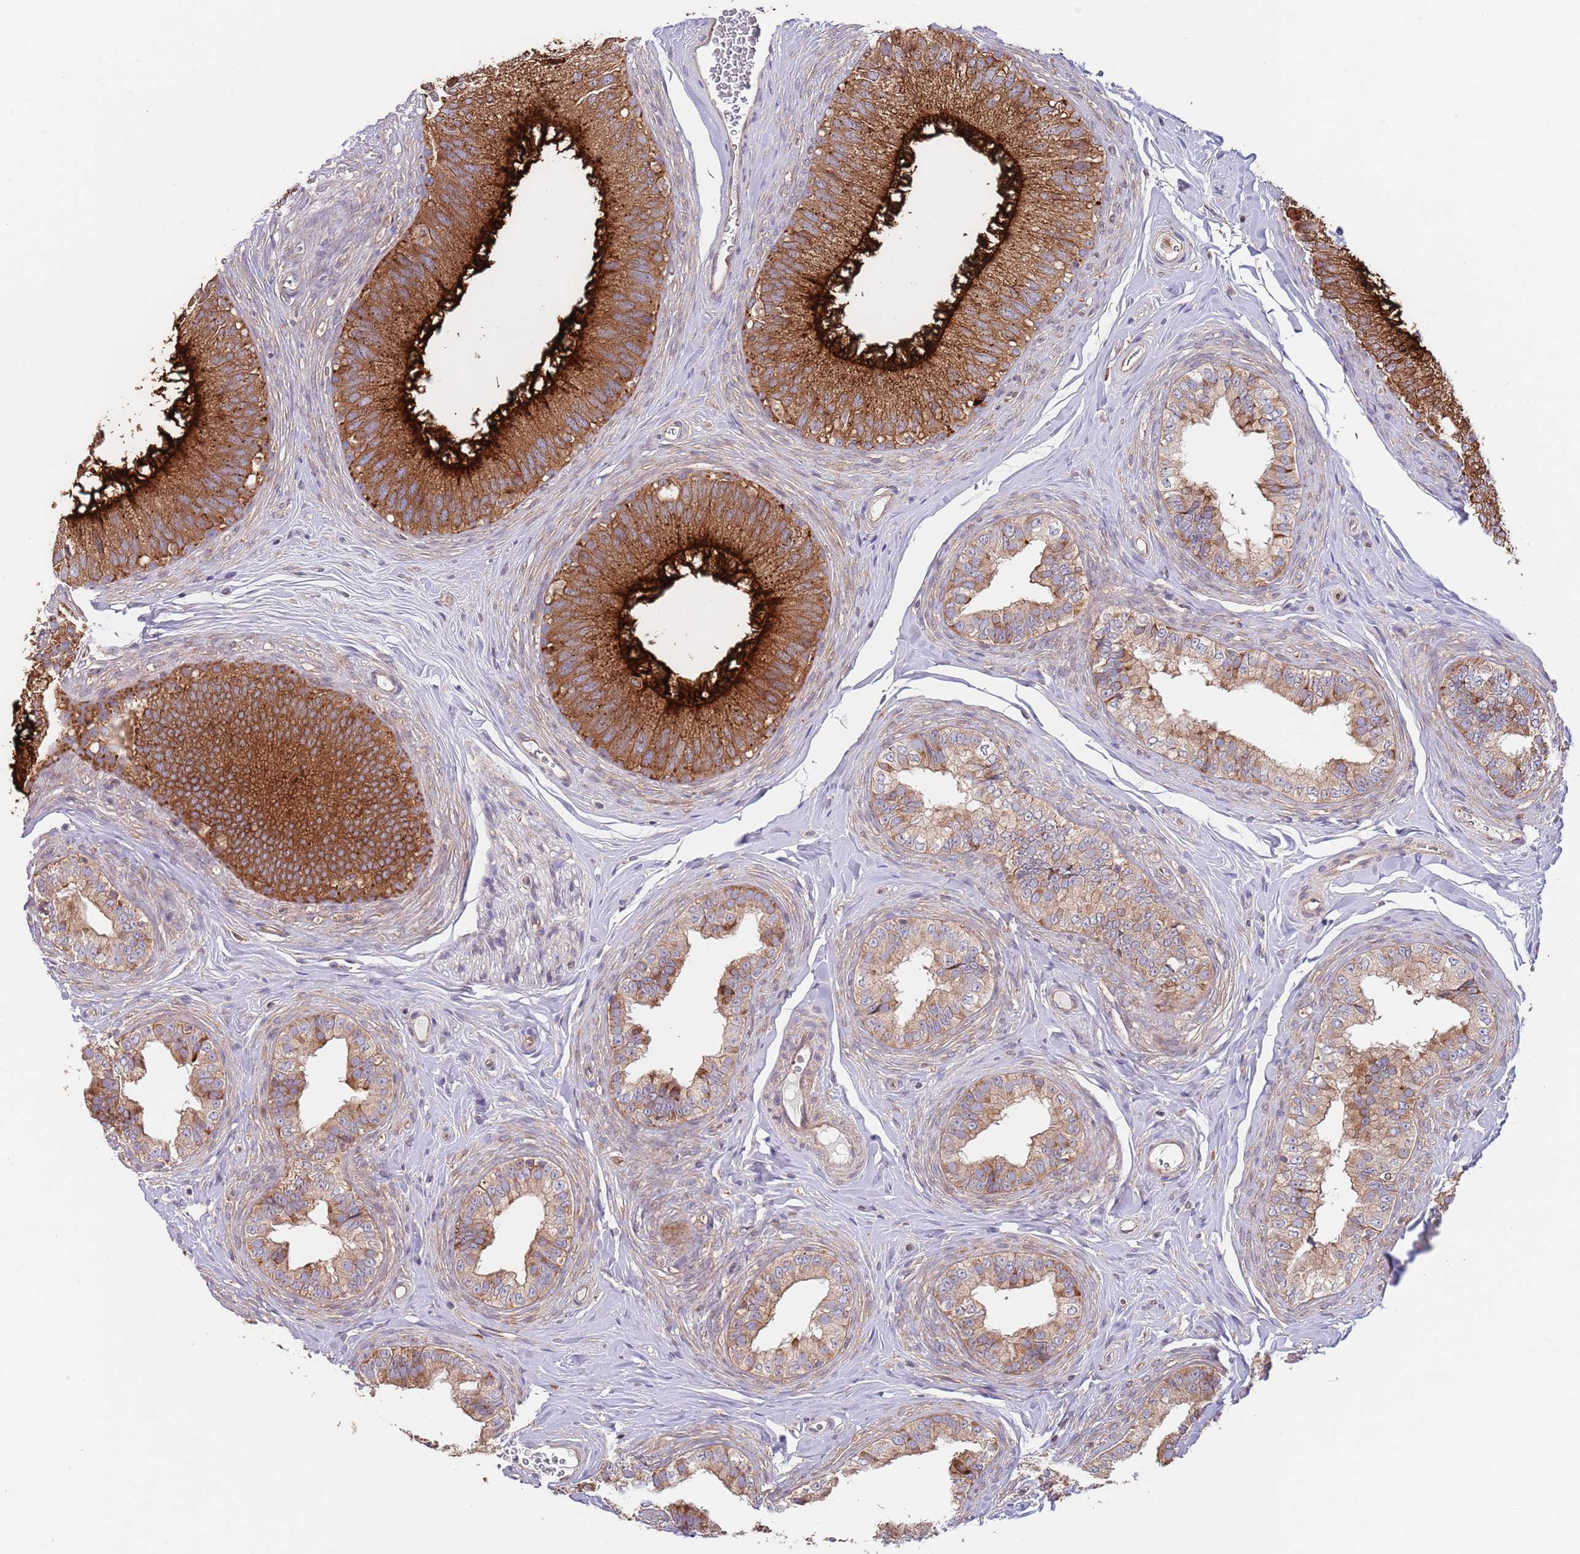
{"staining": {"intensity": "strong", "quantity": "25%-75%", "location": "cytoplasmic/membranous"}, "tissue": "epididymis", "cell_type": "Glandular cells", "image_type": "normal", "snomed": [{"axis": "morphology", "description": "Normal tissue, NOS"}, {"axis": "topography", "description": "Epididymis"}], "caption": "Glandular cells display high levels of strong cytoplasmic/membranous expression in about 25%-75% of cells in benign epididymis.", "gene": "RNF19B", "patient": {"sex": "male", "age": 38}}